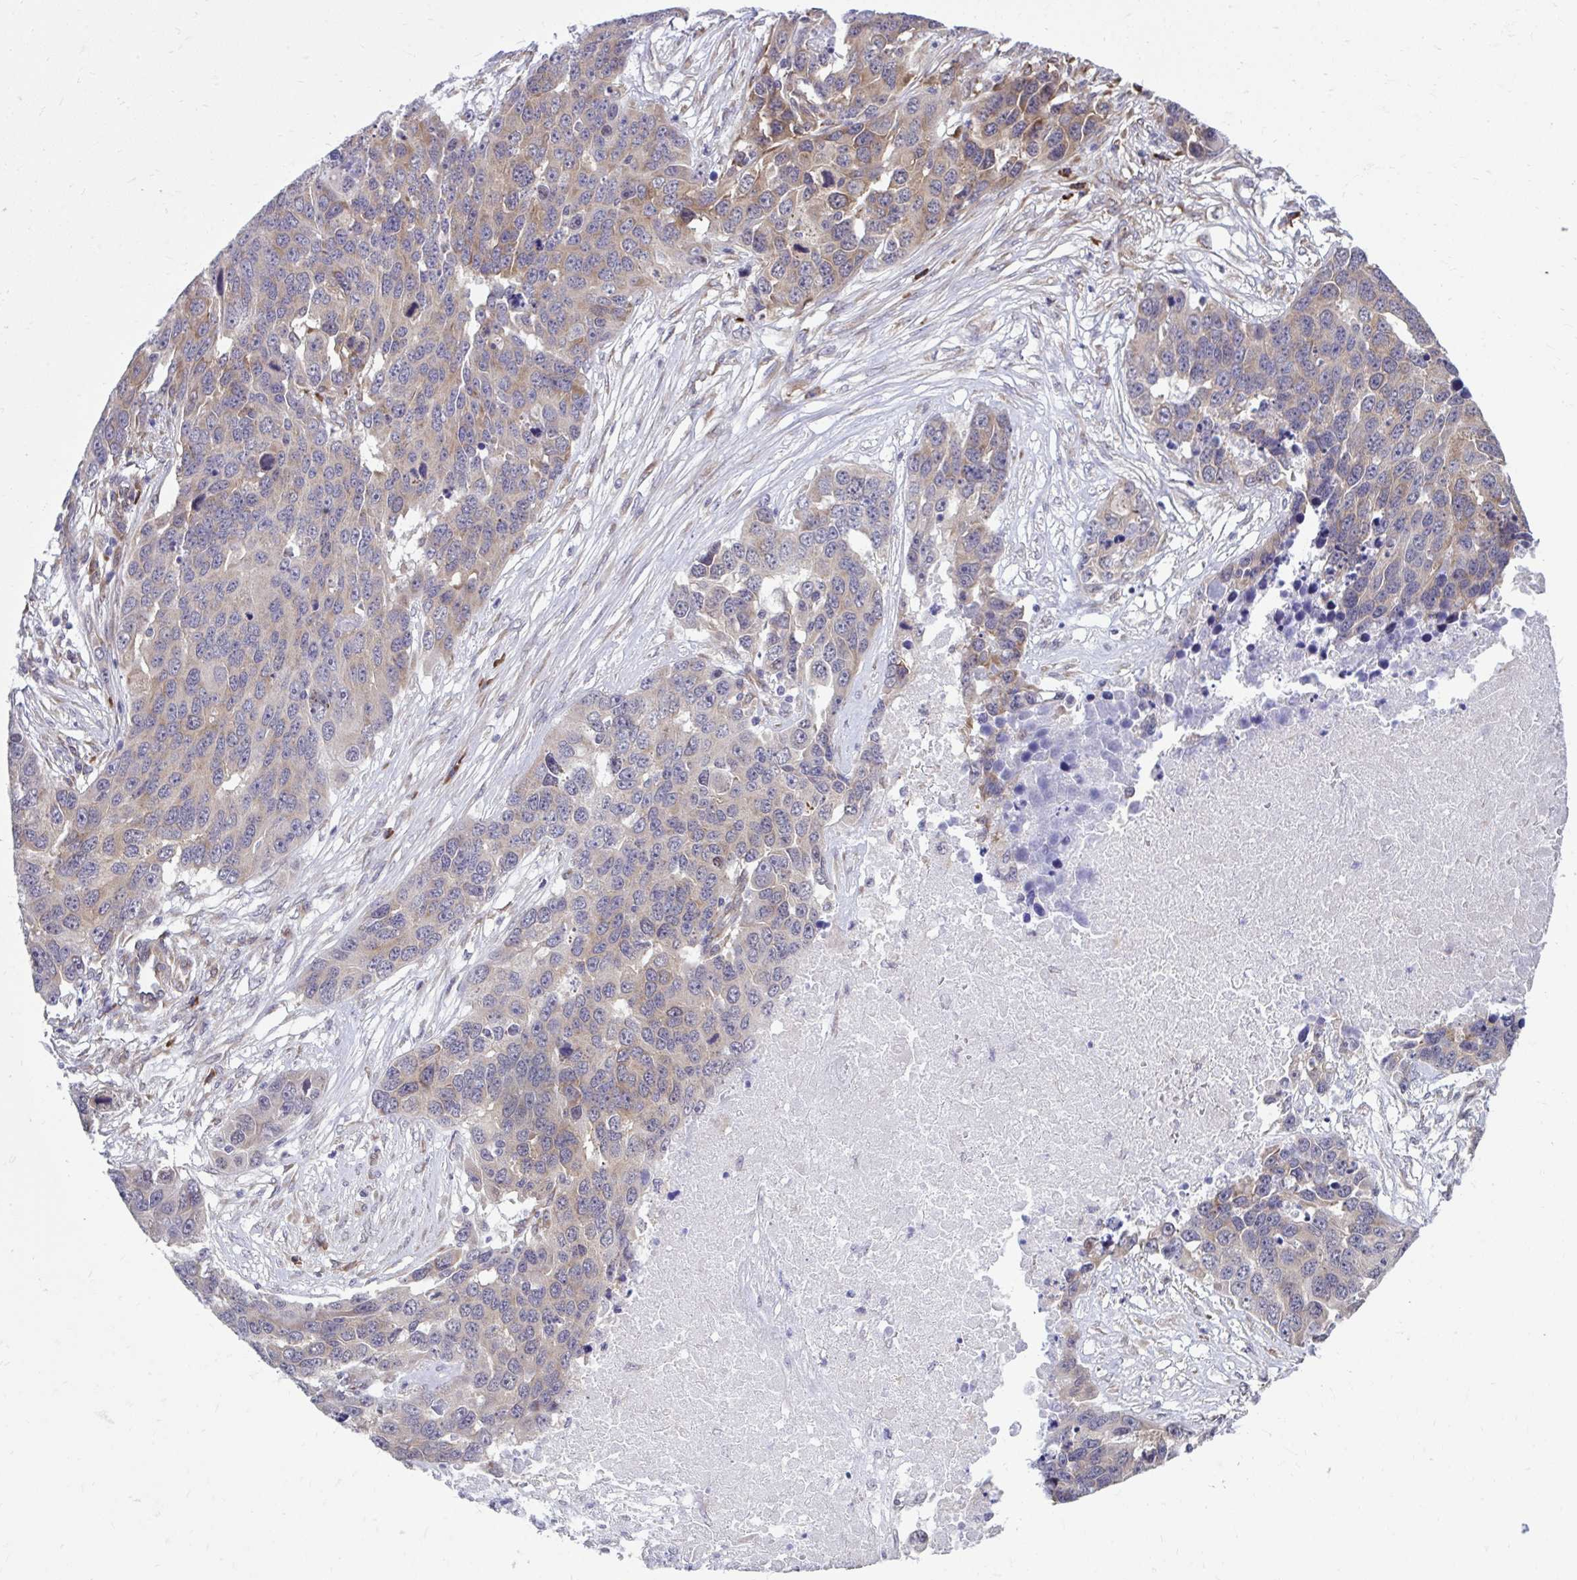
{"staining": {"intensity": "moderate", "quantity": "25%-75%", "location": "cytoplasmic/membranous"}, "tissue": "ovarian cancer", "cell_type": "Tumor cells", "image_type": "cancer", "snomed": [{"axis": "morphology", "description": "Cystadenocarcinoma, serous, NOS"}, {"axis": "topography", "description": "Ovary"}], "caption": "Protein expression analysis of human ovarian serous cystadenocarcinoma reveals moderate cytoplasmic/membranous staining in about 25%-75% of tumor cells.", "gene": "SELENON", "patient": {"sex": "female", "age": 76}}